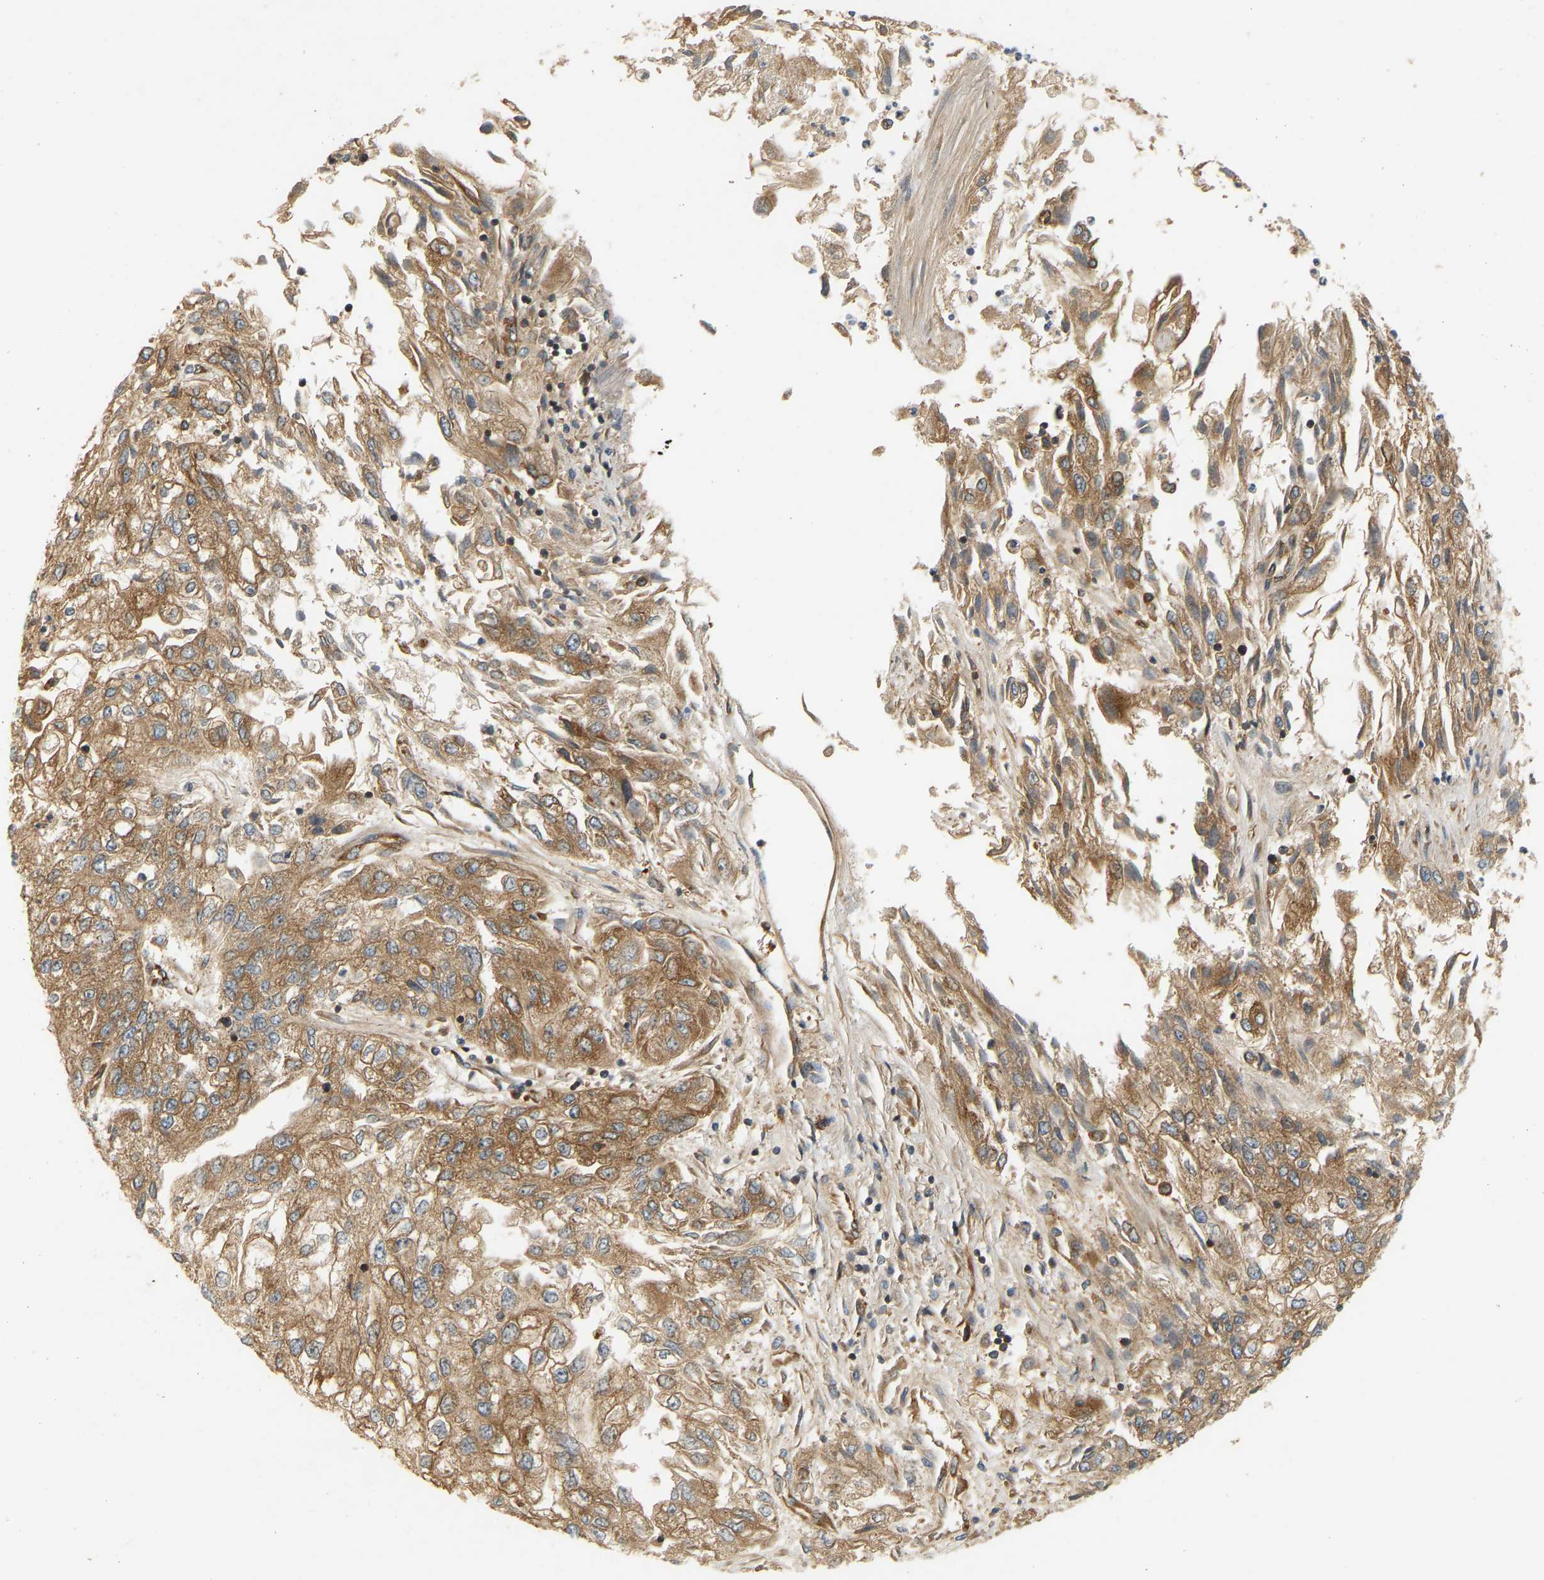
{"staining": {"intensity": "moderate", "quantity": ">75%", "location": "cytoplasmic/membranous"}, "tissue": "endometrial cancer", "cell_type": "Tumor cells", "image_type": "cancer", "snomed": [{"axis": "morphology", "description": "Adenocarcinoma, NOS"}, {"axis": "topography", "description": "Endometrium"}], "caption": "Tumor cells show medium levels of moderate cytoplasmic/membranous positivity in about >75% of cells in human endometrial cancer (adenocarcinoma).", "gene": "AKAP13", "patient": {"sex": "female", "age": 49}}